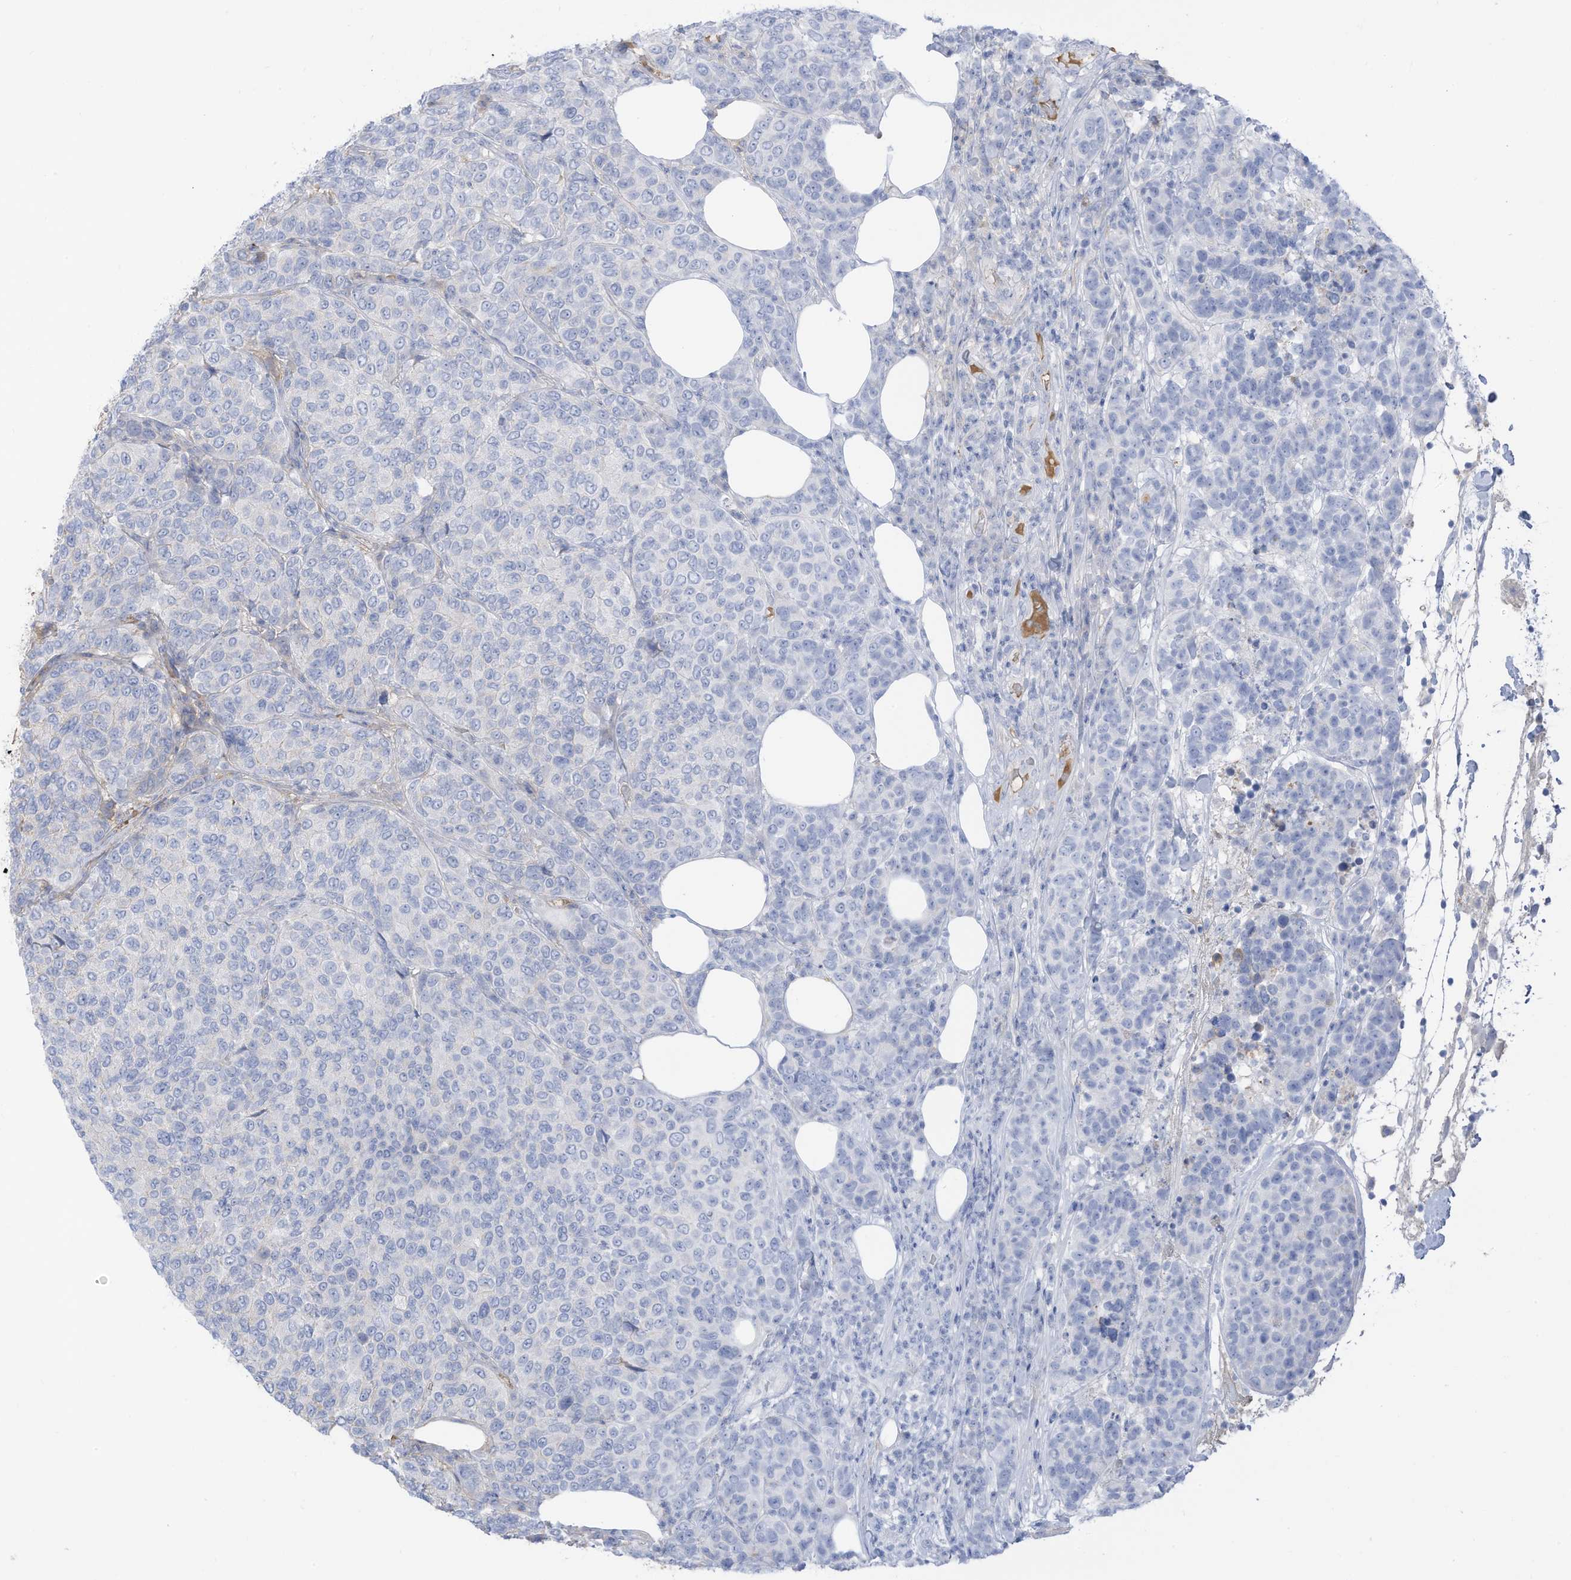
{"staining": {"intensity": "negative", "quantity": "none", "location": "none"}, "tissue": "breast cancer", "cell_type": "Tumor cells", "image_type": "cancer", "snomed": [{"axis": "morphology", "description": "Duct carcinoma"}, {"axis": "topography", "description": "Breast"}], "caption": "Tumor cells show no significant protein staining in breast cancer (intraductal carcinoma). The staining was performed using DAB to visualize the protein expression in brown, while the nuclei were stained in blue with hematoxylin (Magnification: 20x).", "gene": "HSD17B13", "patient": {"sex": "female", "age": 55}}